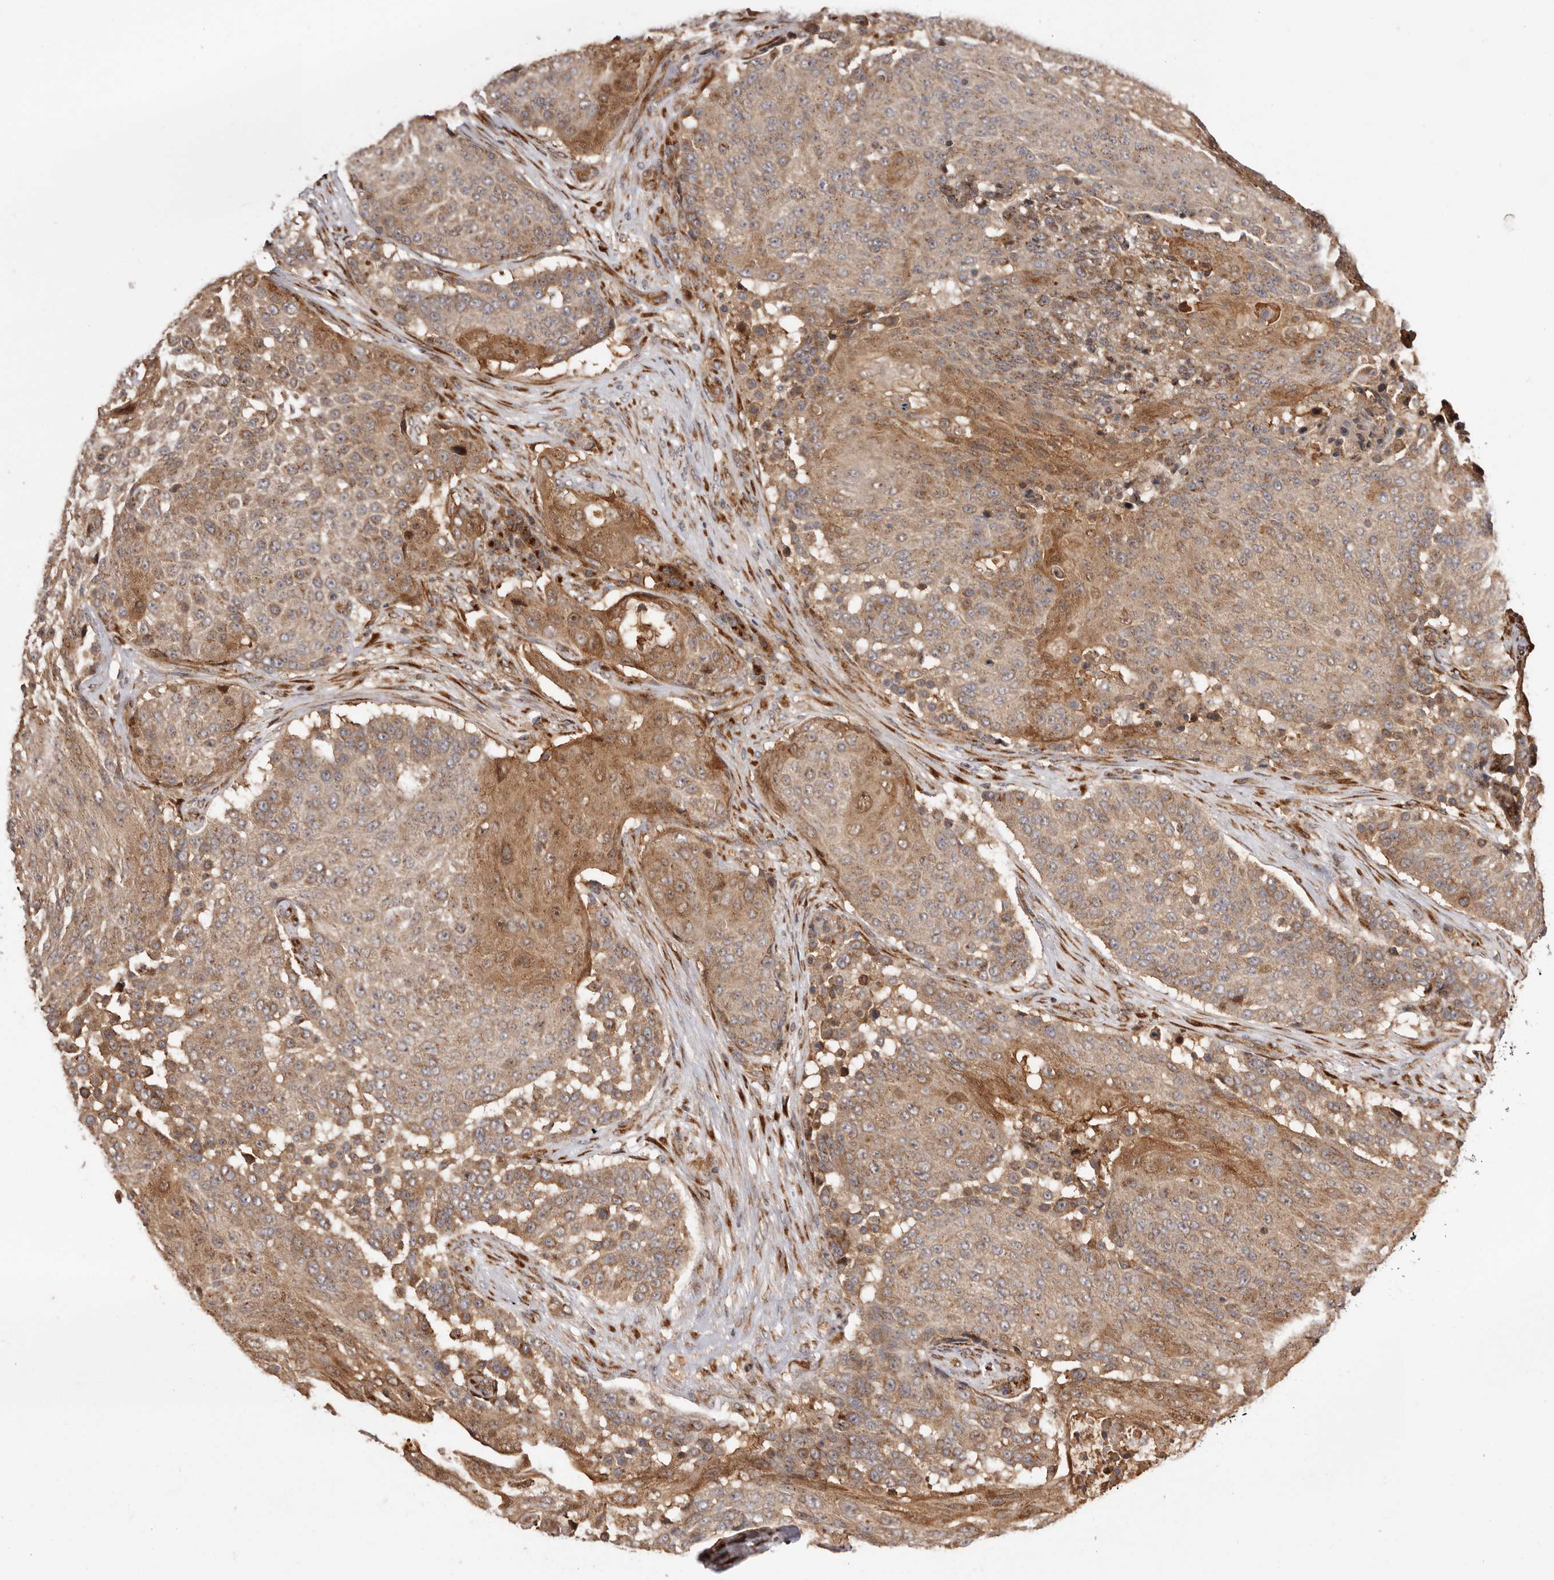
{"staining": {"intensity": "moderate", "quantity": ">75%", "location": "cytoplasmic/membranous"}, "tissue": "urothelial cancer", "cell_type": "Tumor cells", "image_type": "cancer", "snomed": [{"axis": "morphology", "description": "Urothelial carcinoma, High grade"}, {"axis": "topography", "description": "Urinary bladder"}], "caption": "Immunohistochemistry (IHC) staining of urothelial cancer, which displays medium levels of moderate cytoplasmic/membranous staining in approximately >75% of tumor cells indicating moderate cytoplasmic/membranous protein staining. The staining was performed using DAB (3,3'-diaminobenzidine) (brown) for protein detection and nuclei were counterstained in hematoxylin (blue).", "gene": "GPR27", "patient": {"sex": "female", "age": 63}}